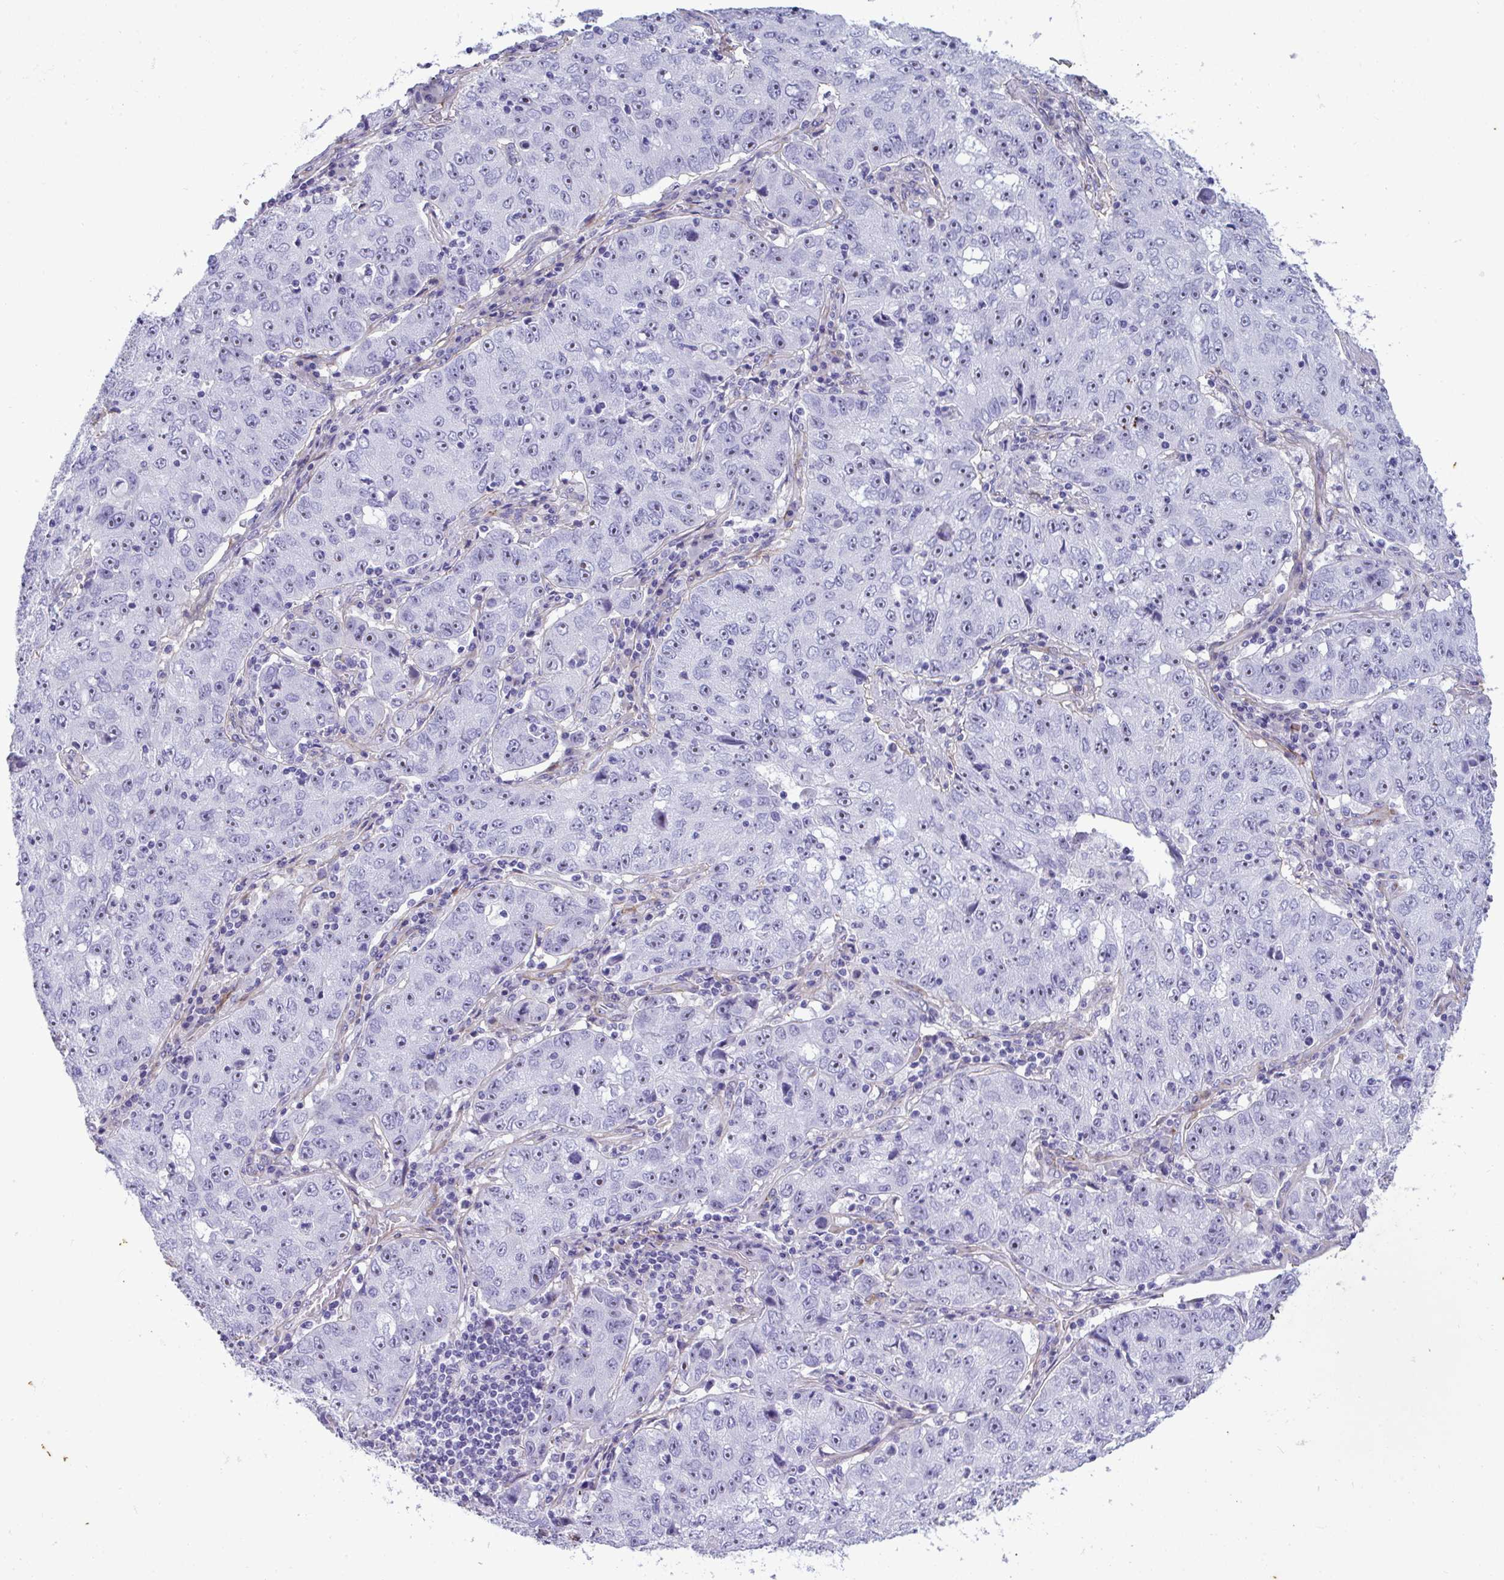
{"staining": {"intensity": "negative", "quantity": "none", "location": "none"}, "tissue": "lung cancer", "cell_type": "Tumor cells", "image_type": "cancer", "snomed": [{"axis": "morphology", "description": "Normal morphology"}, {"axis": "morphology", "description": "Adenocarcinoma, NOS"}, {"axis": "topography", "description": "Lymph node"}, {"axis": "topography", "description": "Lung"}], "caption": "Immunohistochemistry (IHC) photomicrograph of adenocarcinoma (lung) stained for a protein (brown), which displays no expression in tumor cells. Brightfield microscopy of immunohistochemistry stained with DAB (3,3'-diaminobenzidine) (brown) and hematoxylin (blue), captured at high magnification.", "gene": "LHFPL6", "patient": {"sex": "female", "age": 57}}